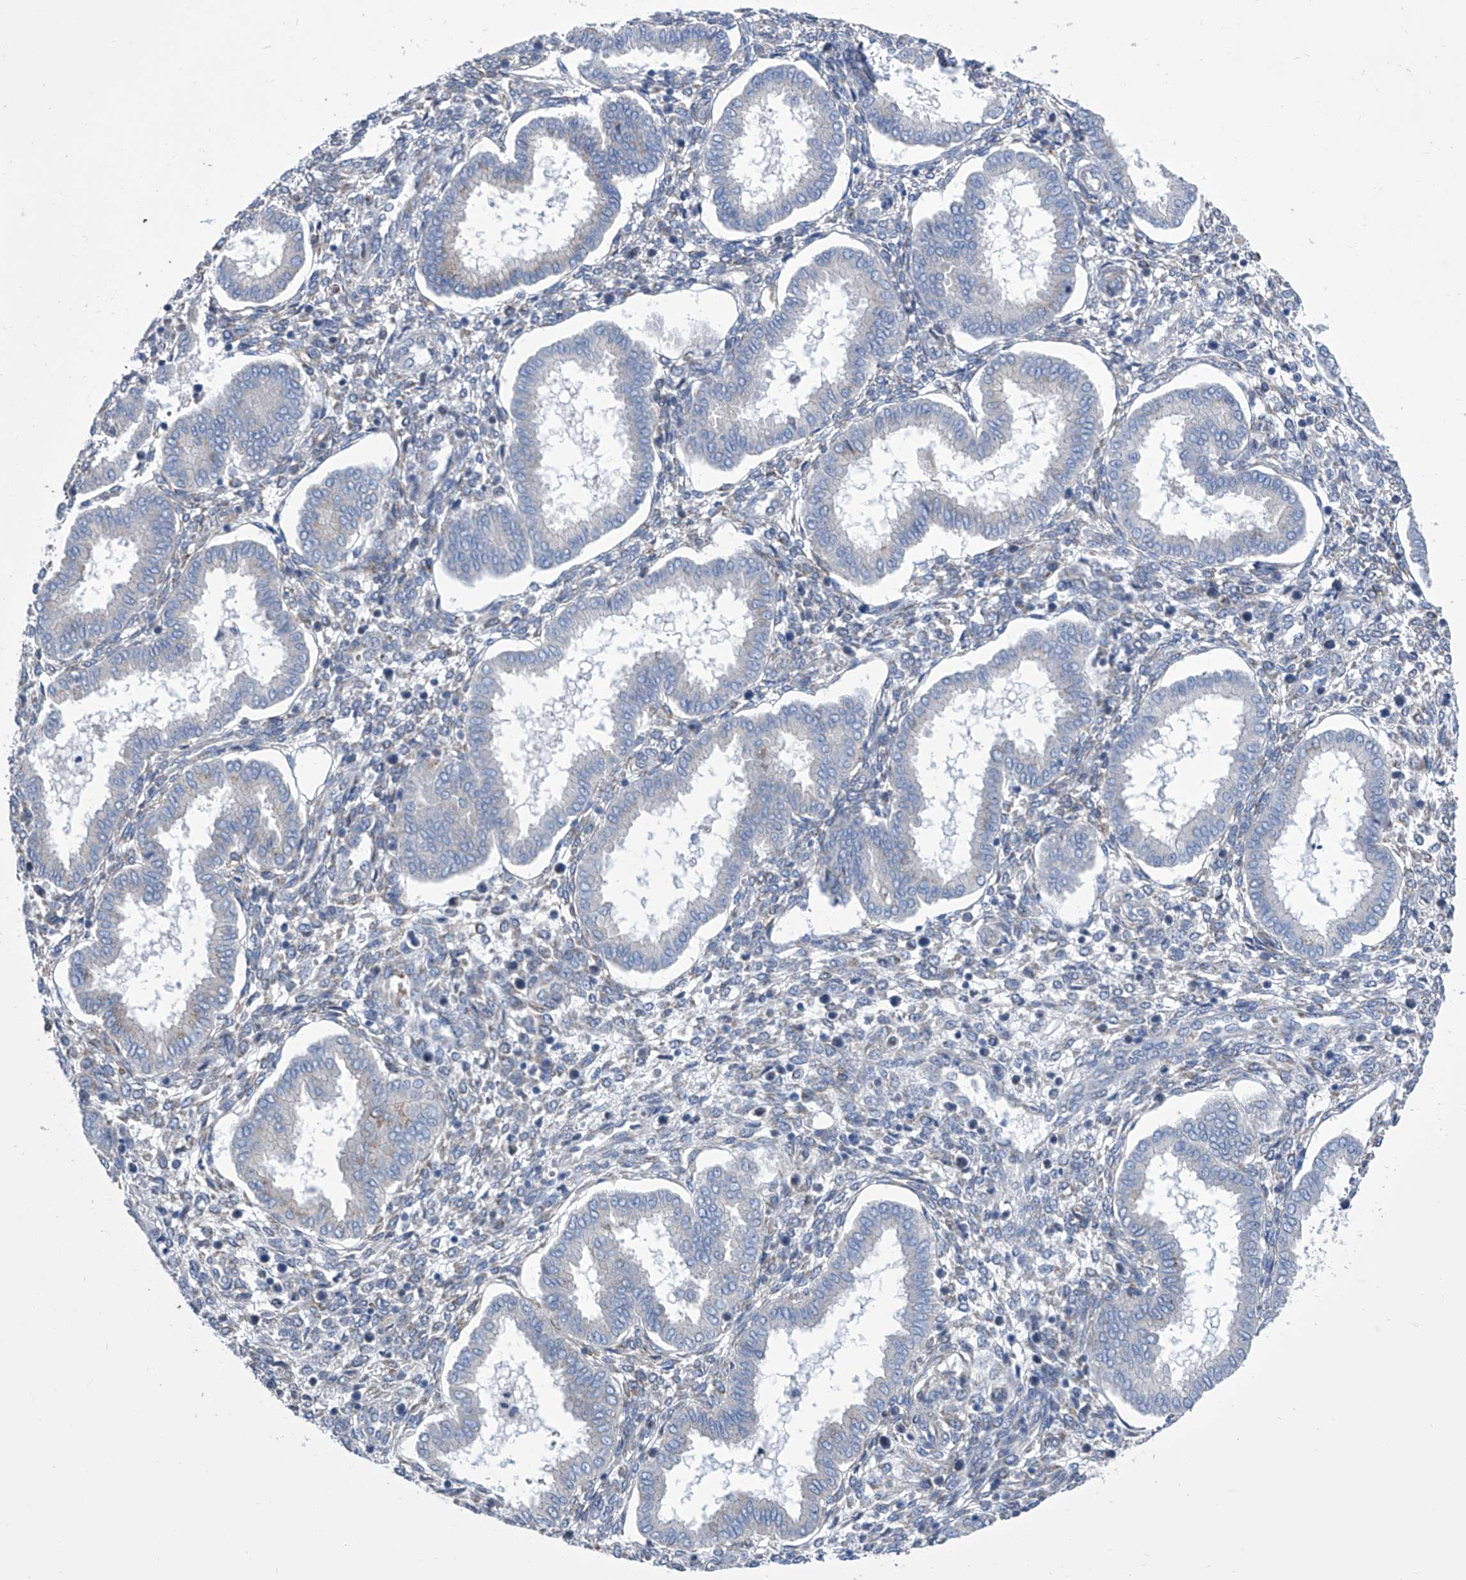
{"staining": {"intensity": "negative", "quantity": "none", "location": "none"}, "tissue": "endometrium", "cell_type": "Cells in endometrial stroma", "image_type": "normal", "snomed": [{"axis": "morphology", "description": "Normal tissue, NOS"}, {"axis": "topography", "description": "Endometrium"}], "caption": "Unremarkable endometrium was stained to show a protein in brown. There is no significant expression in cells in endometrial stroma.", "gene": "TJAP1", "patient": {"sex": "female", "age": 24}}